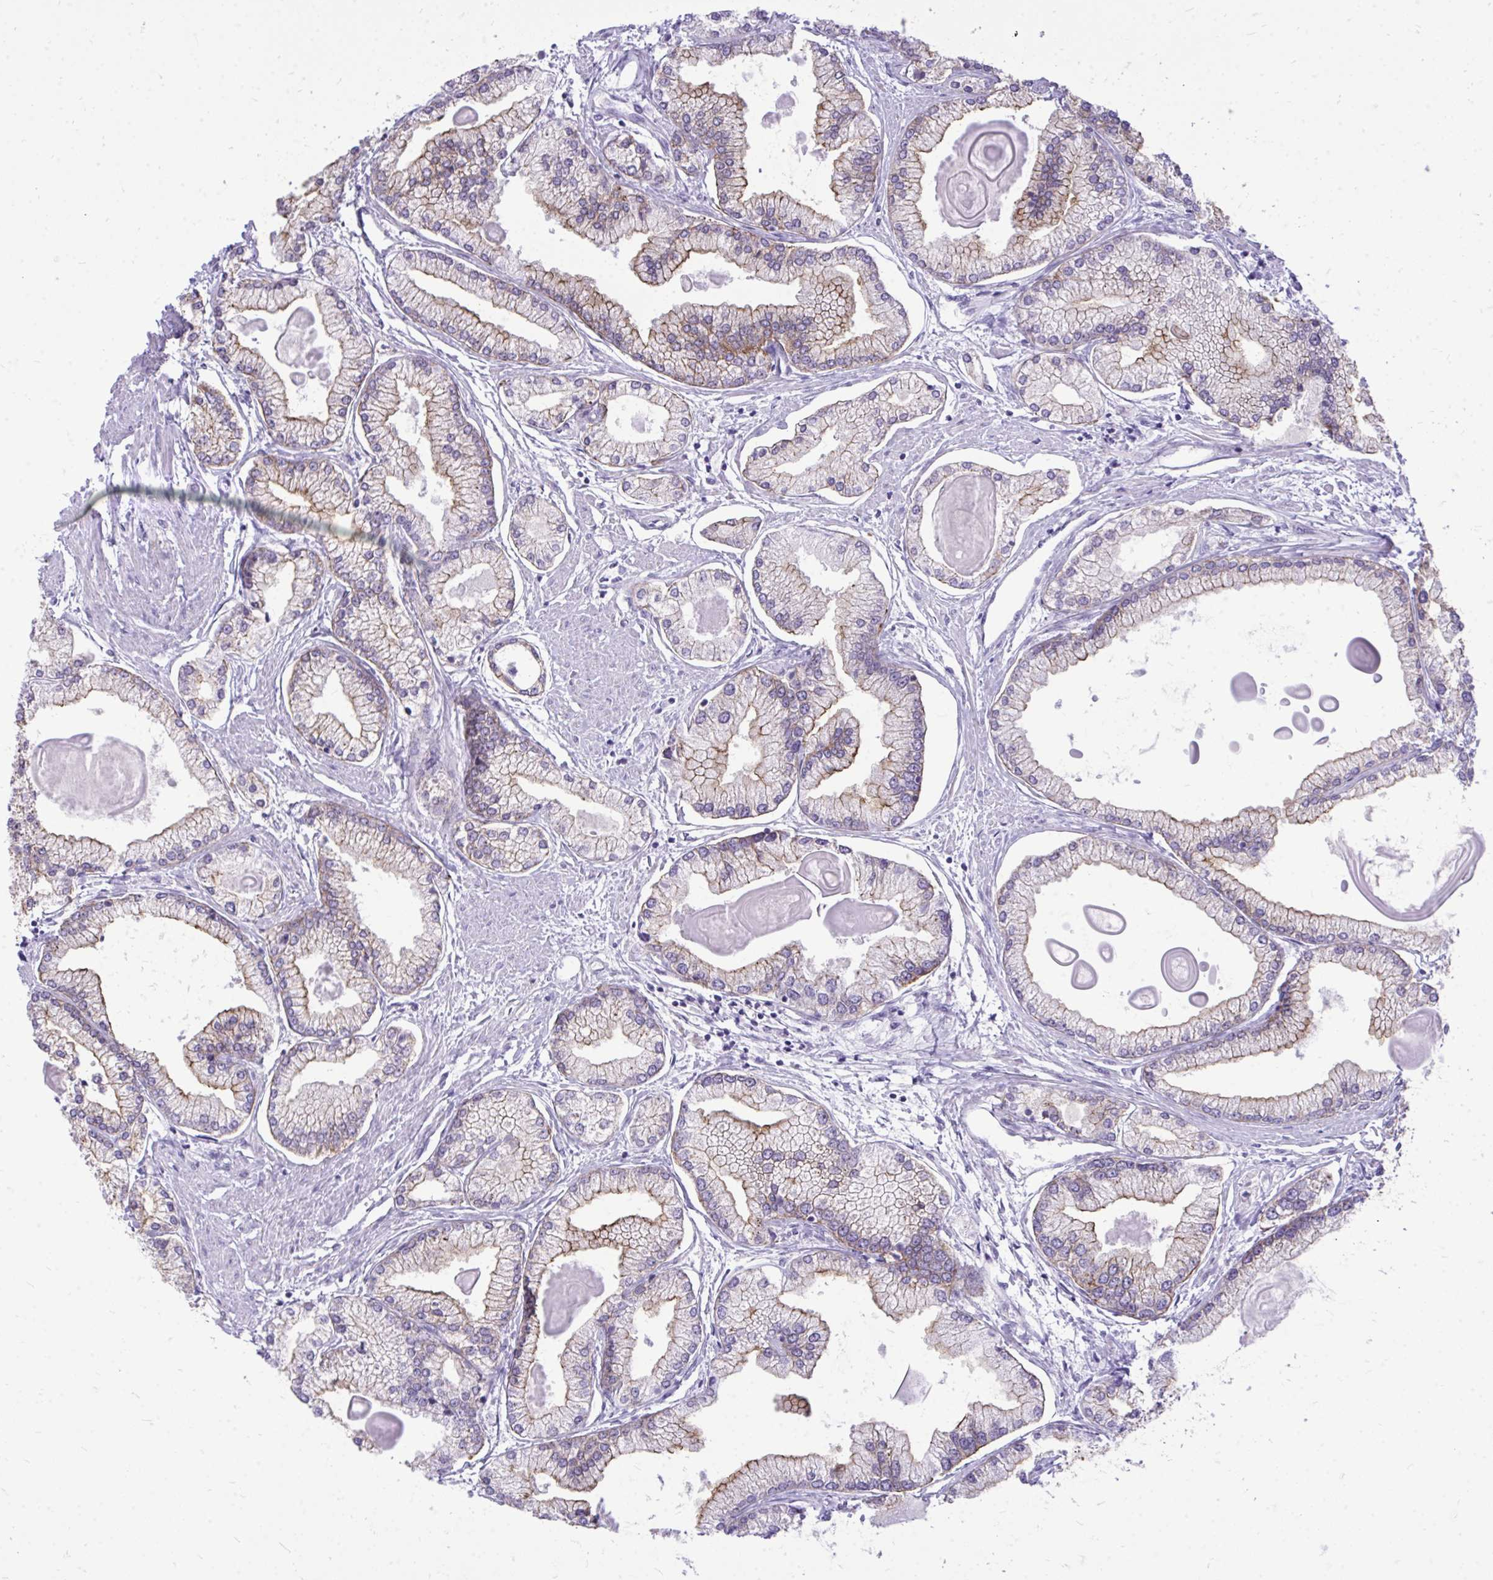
{"staining": {"intensity": "moderate", "quantity": "25%-75%", "location": "cytoplasmic/membranous"}, "tissue": "prostate cancer", "cell_type": "Tumor cells", "image_type": "cancer", "snomed": [{"axis": "morphology", "description": "Adenocarcinoma, High grade"}, {"axis": "topography", "description": "Prostate"}], "caption": "A brown stain highlights moderate cytoplasmic/membranous positivity of a protein in prostate cancer tumor cells. The protein is shown in brown color, while the nuclei are stained blue.", "gene": "SPTBN2", "patient": {"sex": "male", "age": 68}}